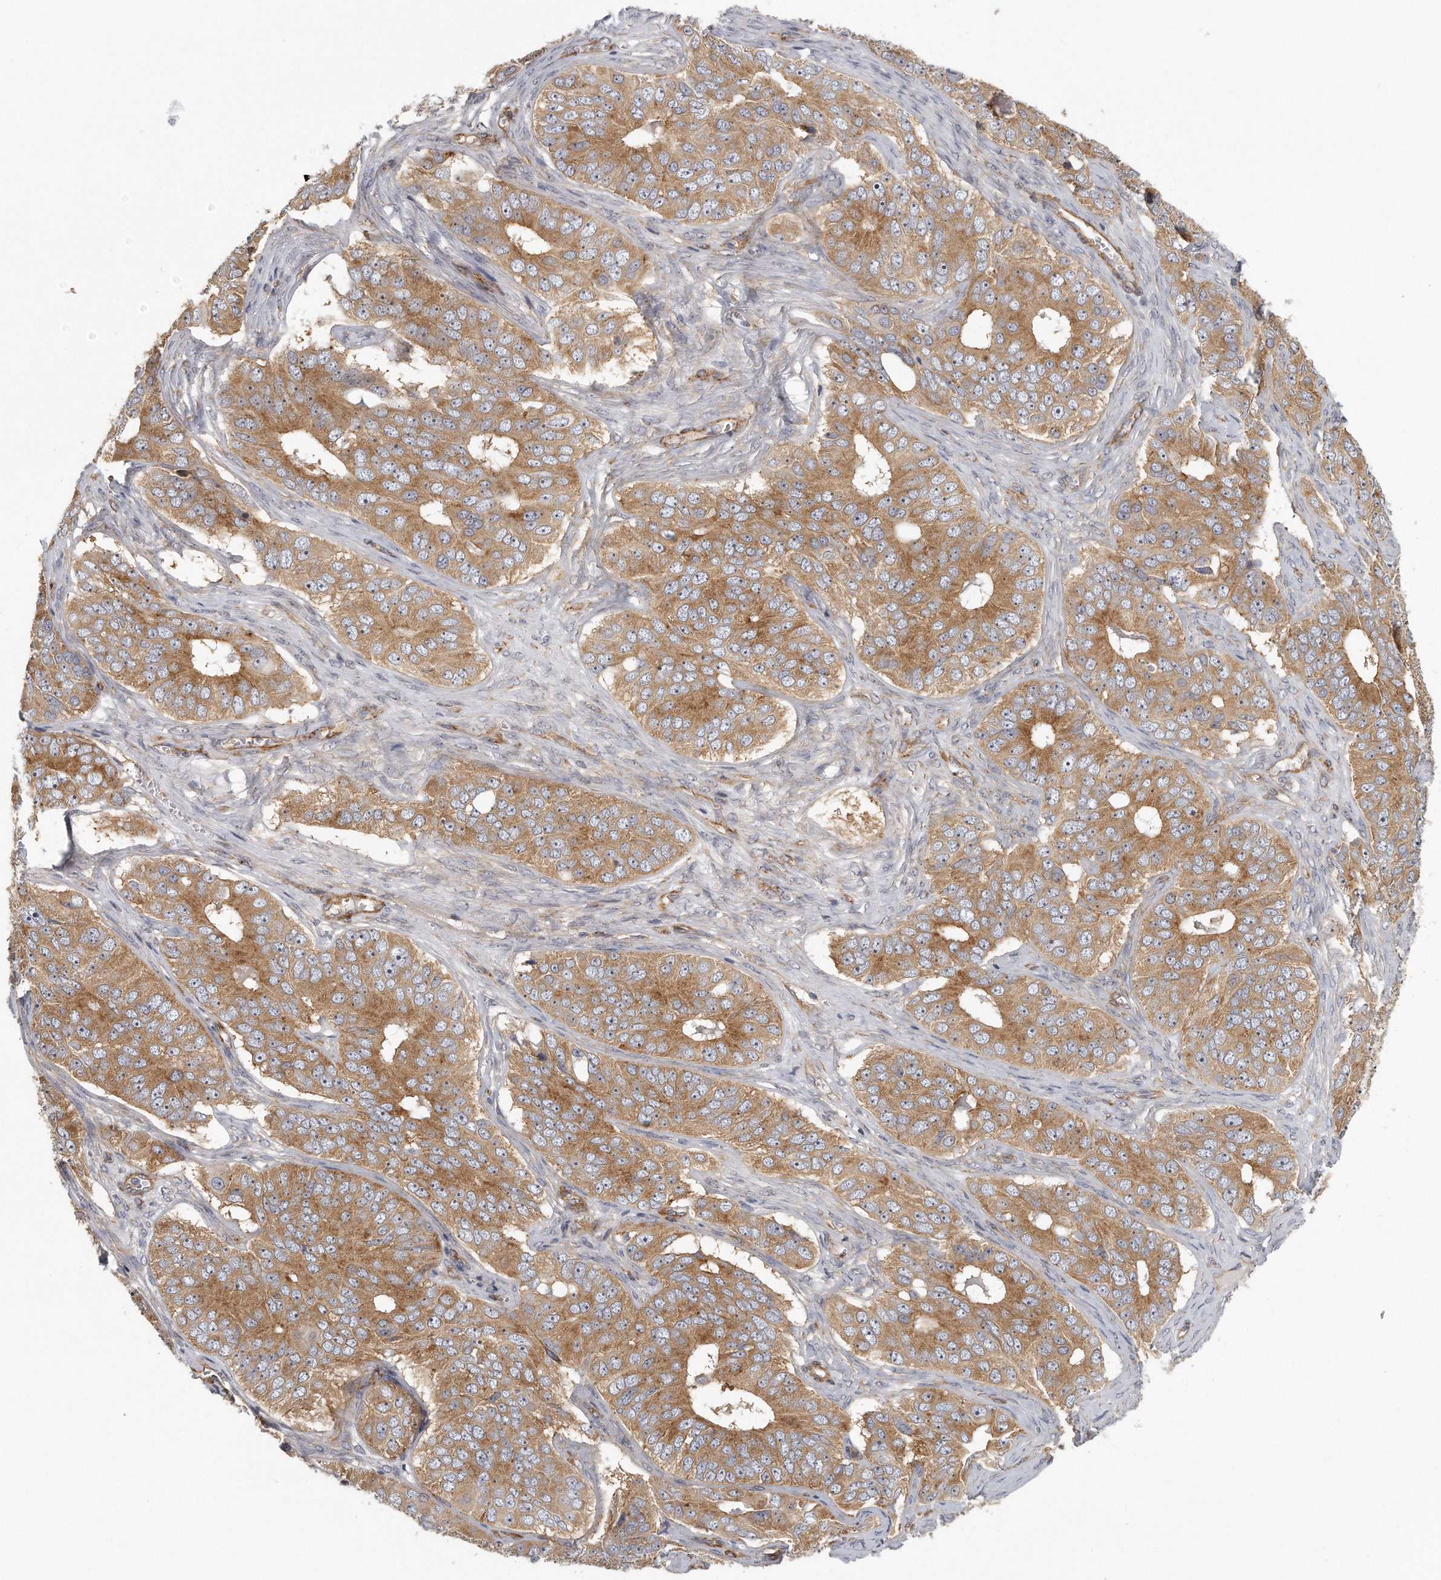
{"staining": {"intensity": "moderate", "quantity": ">75%", "location": "cytoplasmic/membranous"}, "tissue": "ovarian cancer", "cell_type": "Tumor cells", "image_type": "cancer", "snomed": [{"axis": "morphology", "description": "Carcinoma, endometroid"}, {"axis": "topography", "description": "Ovary"}], "caption": "Ovarian endometroid carcinoma tissue displays moderate cytoplasmic/membranous staining in about >75% of tumor cells", "gene": "MTERF4", "patient": {"sex": "female", "age": 51}}